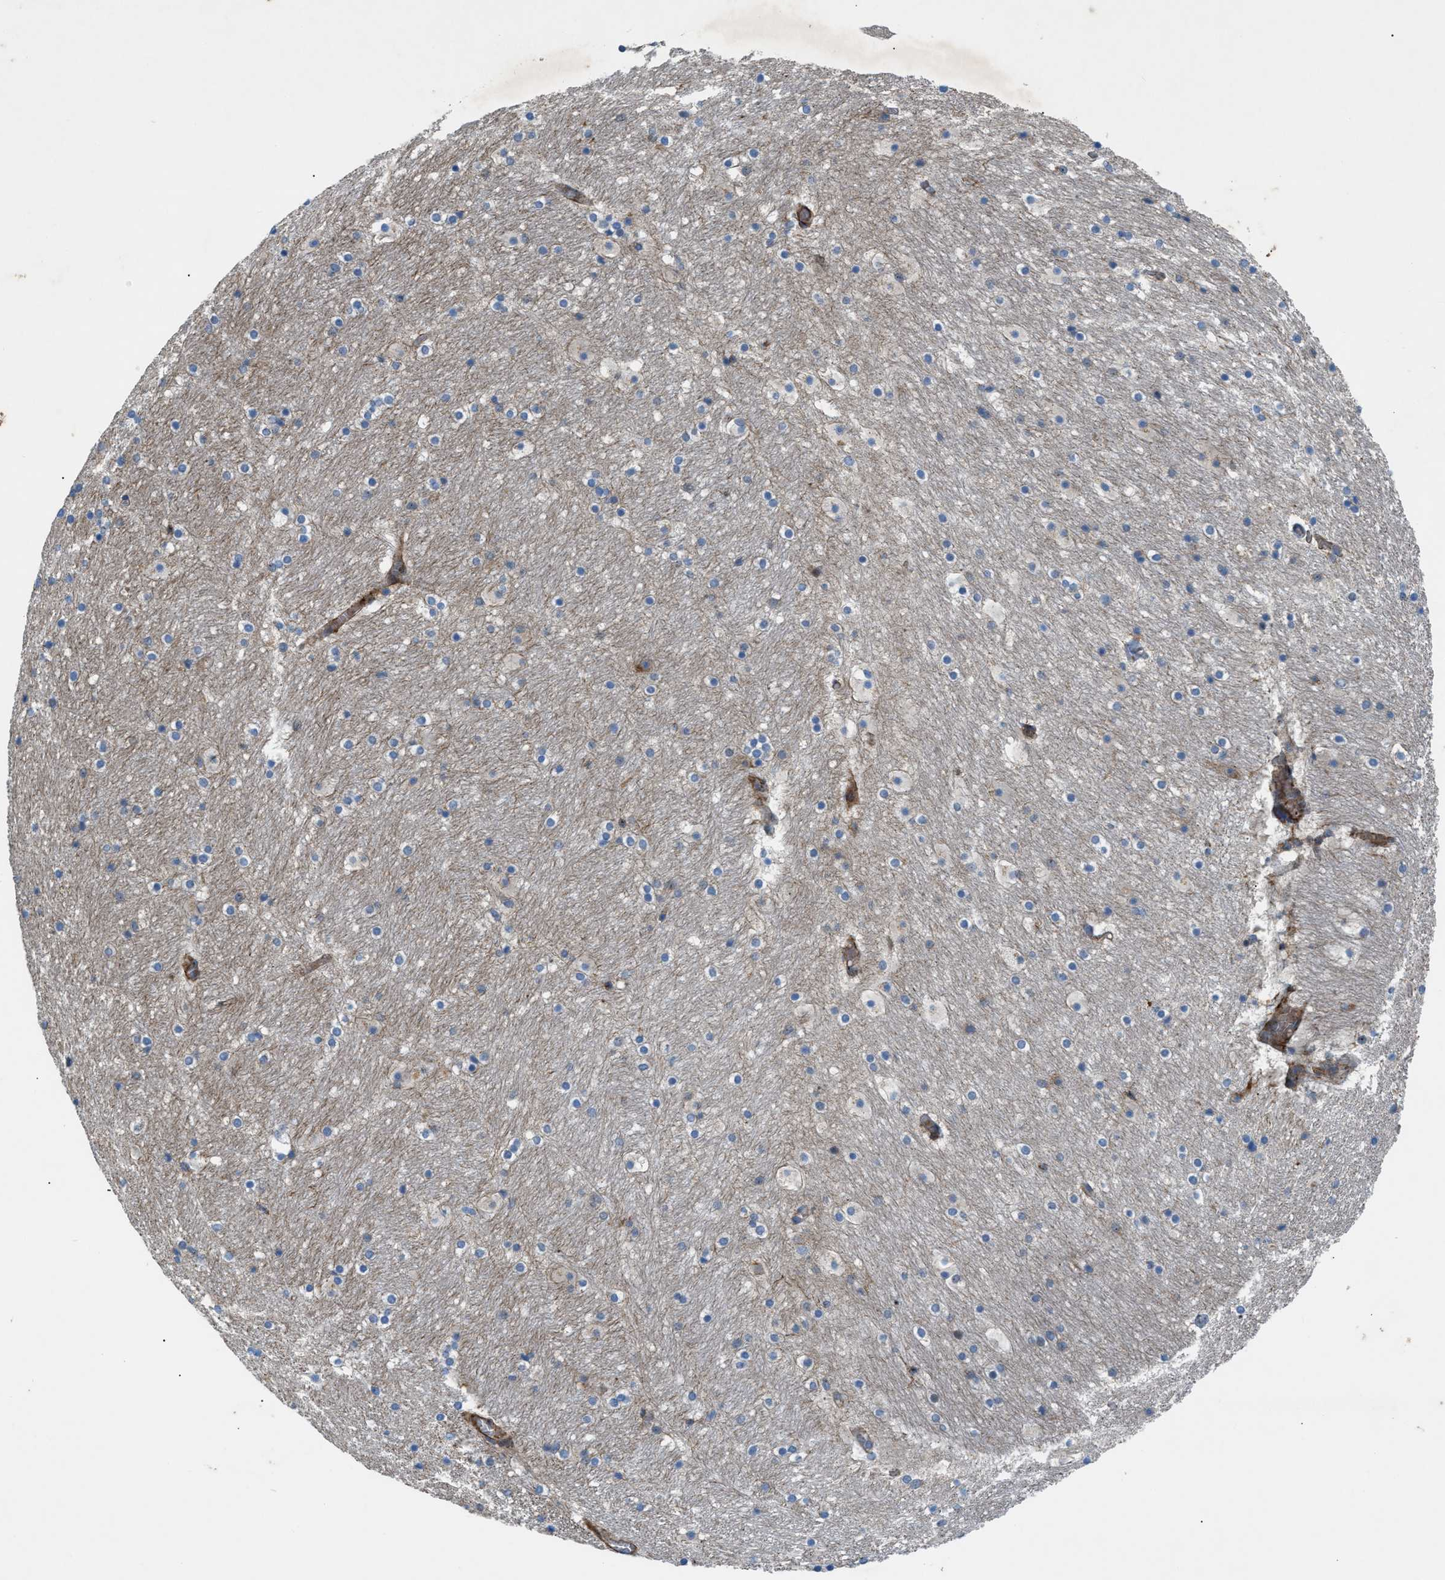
{"staining": {"intensity": "weak", "quantity": "<25%", "location": "cytoplasmic/membranous"}, "tissue": "hippocampus", "cell_type": "Glial cells", "image_type": "normal", "snomed": [{"axis": "morphology", "description": "Normal tissue, NOS"}, {"axis": "topography", "description": "Hippocampus"}], "caption": "Glial cells show no significant protein positivity in normal hippocampus. (DAB (3,3'-diaminobenzidine) immunohistochemistry (IHC), high magnification).", "gene": "DHODH", "patient": {"sex": "male", "age": 45}}